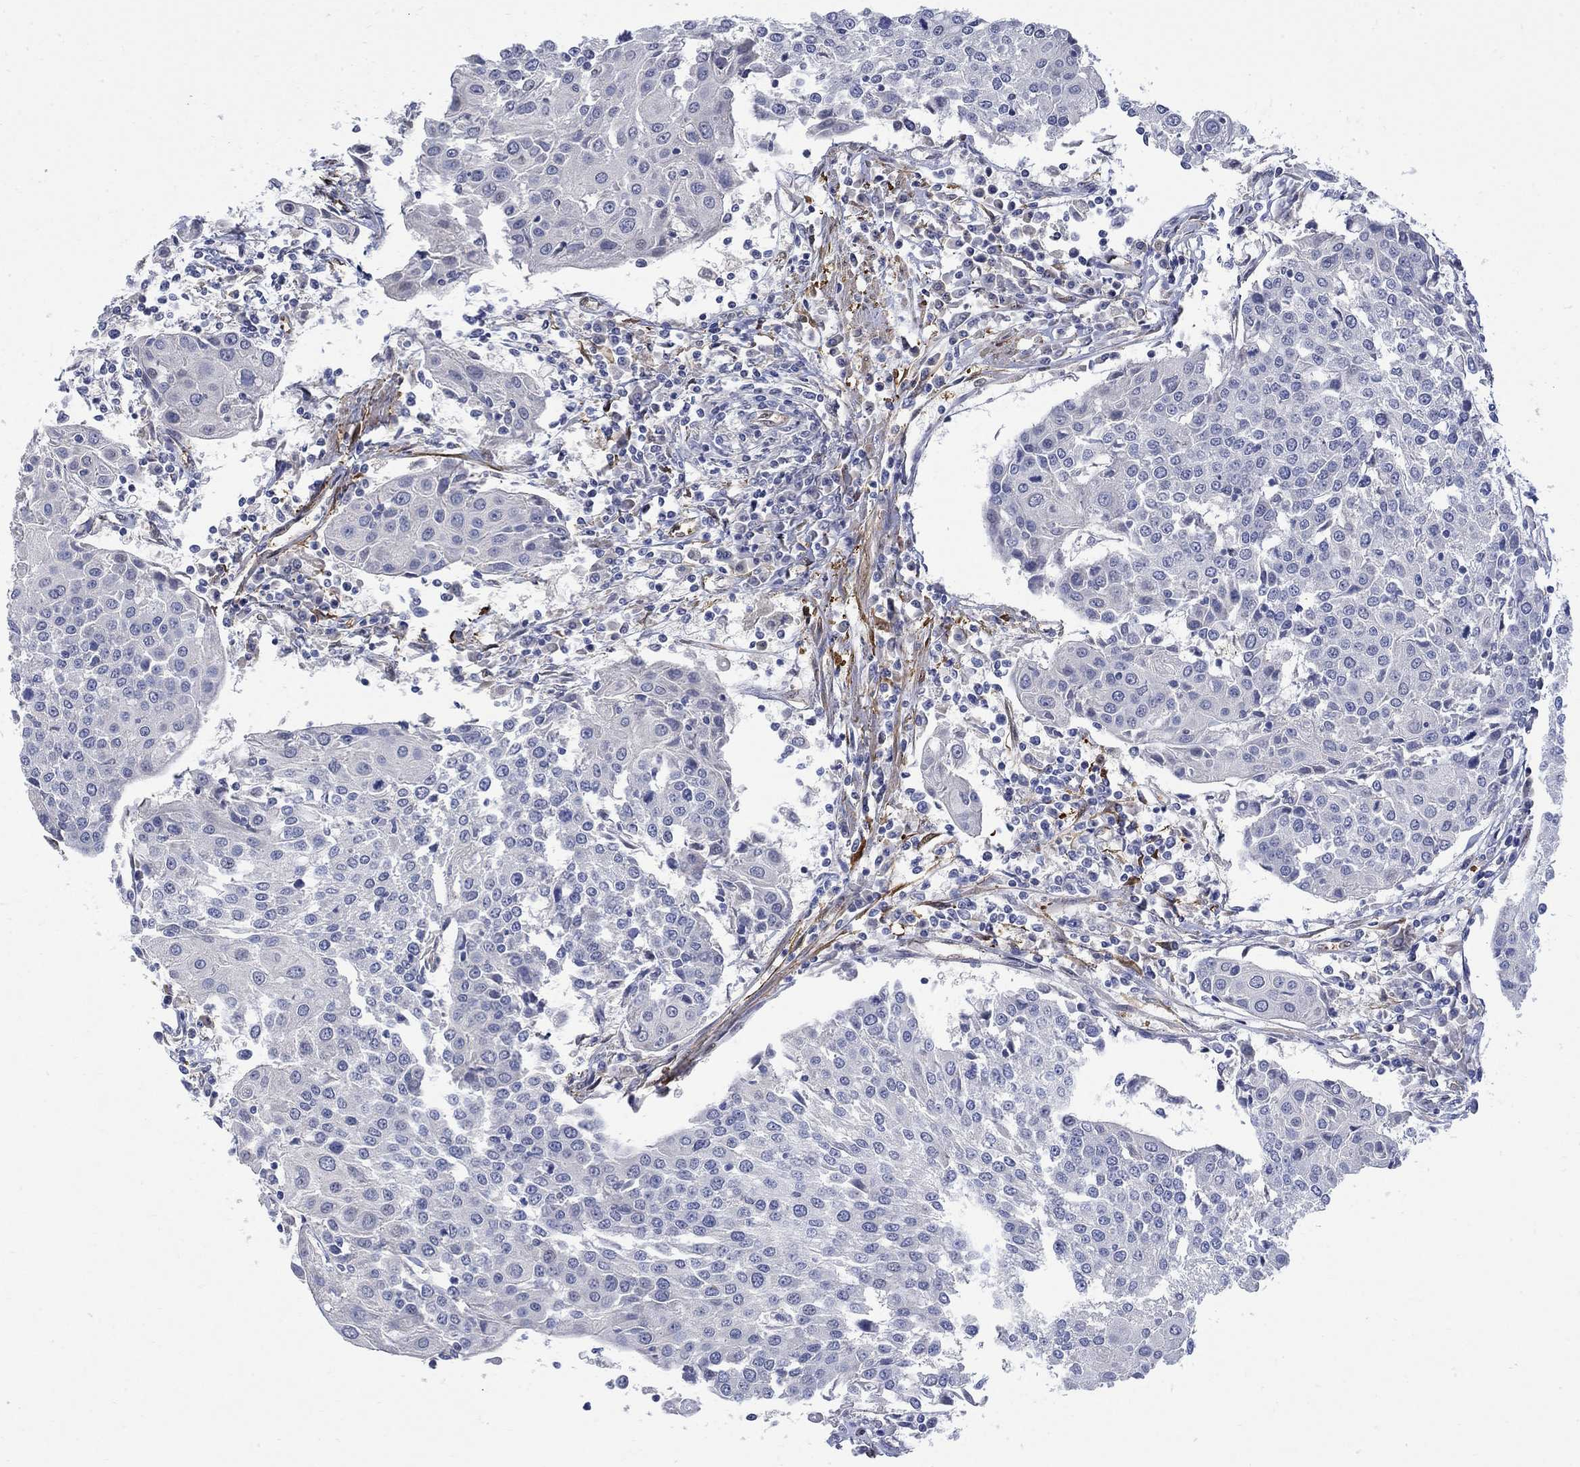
{"staining": {"intensity": "negative", "quantity": "none", "location": "none"}, "tissue": "urothelial cancer", "cell_type": "Tumor cells", "image_type": "cancer", "snomed": [{"axis": "morphology", "description": "Urothelial carcinoma, High grade"}, {"axis": "topography", "description": "Urinary bladder"}], "caption": "DAB immunohistochemical staining of human urothelial cancer shows no significant expression in tumor cells.", "gene": "TGM2", "patient": {"sex": "female", "age": 85}}